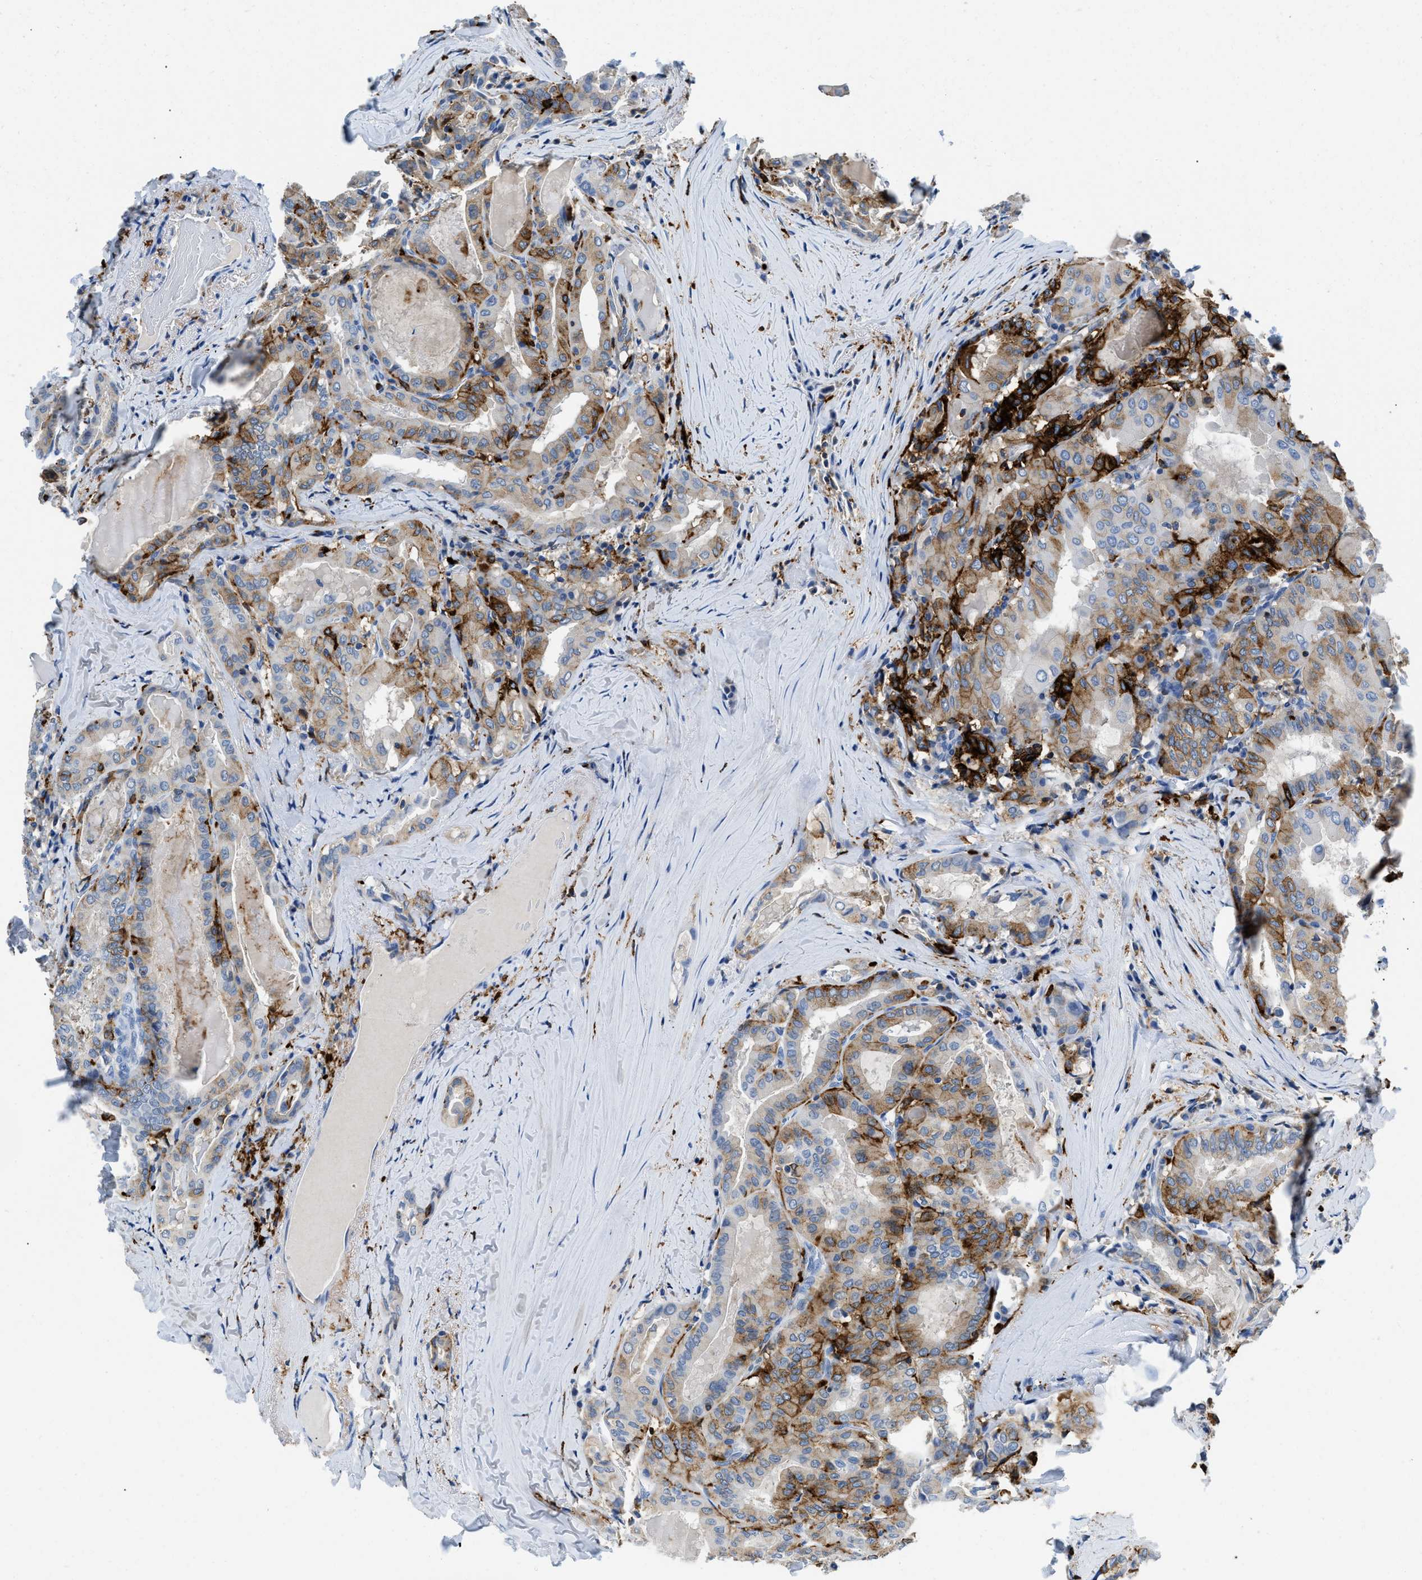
{"staining": {"intensity": "strong", "quantity": "25%-75%", "location": "cytoplasmic/membranous"}, "tissue": "thyroid cancer", "cell_type": "Tumor cells", "image_type": "cancer", "snomed": [{"axis": "morphology", "description": "Papillary adenocarcinoma, NOS"}, {"axis": "topography", "description": "Thyroid gland"}], "caption": "Immunohistochemical staining of human papillary adenocarcinoma (thyroid) shows strong cytoplasmic/membranous protein staining in about 25%-75% of tumor cells.", "gene": "CD226", "patient": {"sex": "female", "age": 42}}